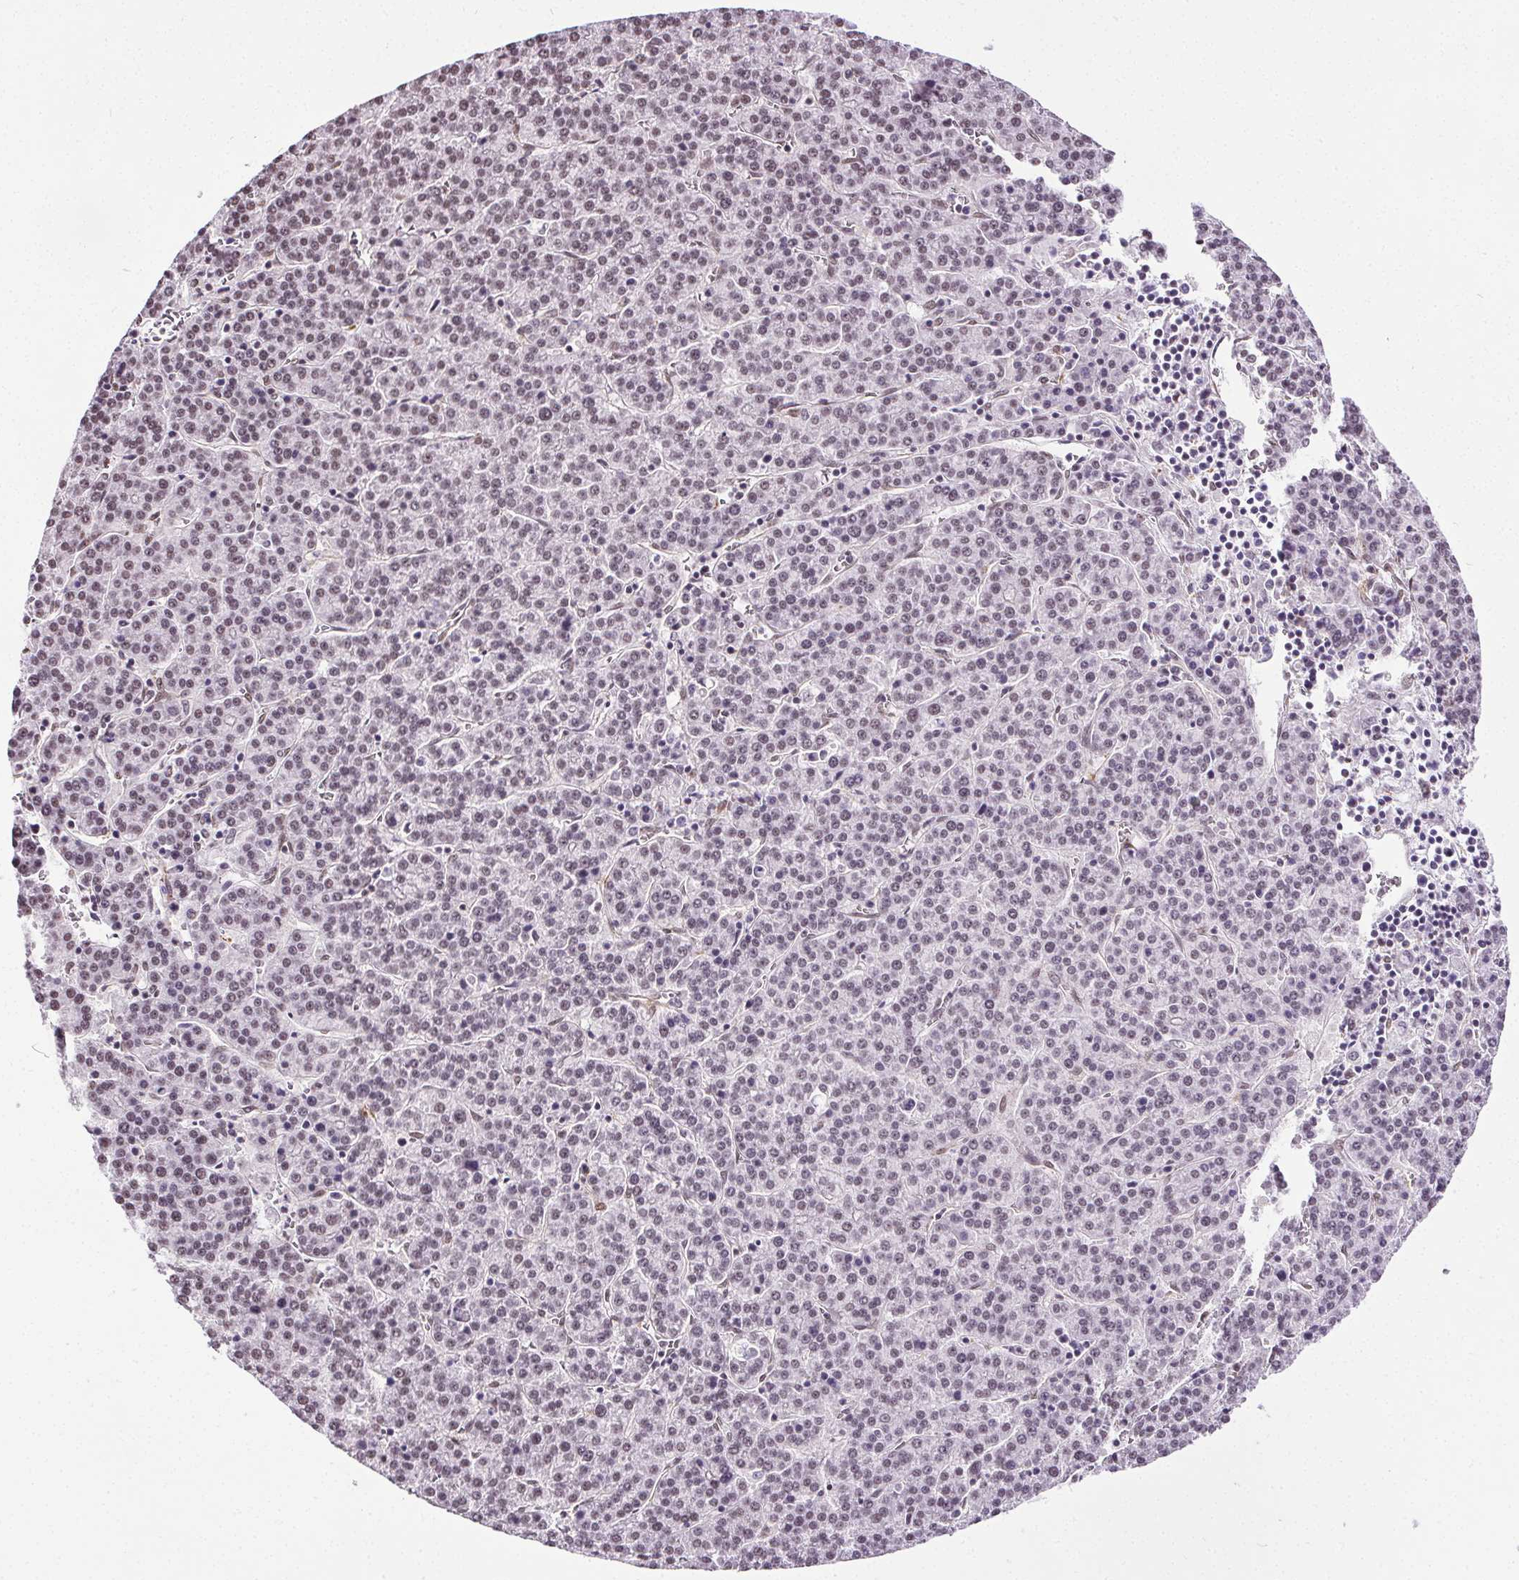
{"staining": {"intensity": "weak", "quantity": "25%-75%", "location": "nuclear"}, "tissue": "liver cancer", "cell_type": "Tumor cells", "image_type": "cancer", "snomed": [{"axis": "morphology", "description": "Carcinoma, Hepatocellular, NOS"}, {"axis": "topography", "description": "Liver"}], "caption": "Approximately 25%-75% of tumor cells in human liver cancer (hepatocellular carcinoma) demonstrate weak nuclear protein staining as visualized by brown immunohistochemical staining.", "gene": "GP6", "patient": {"sex": "female", "age": 58}}